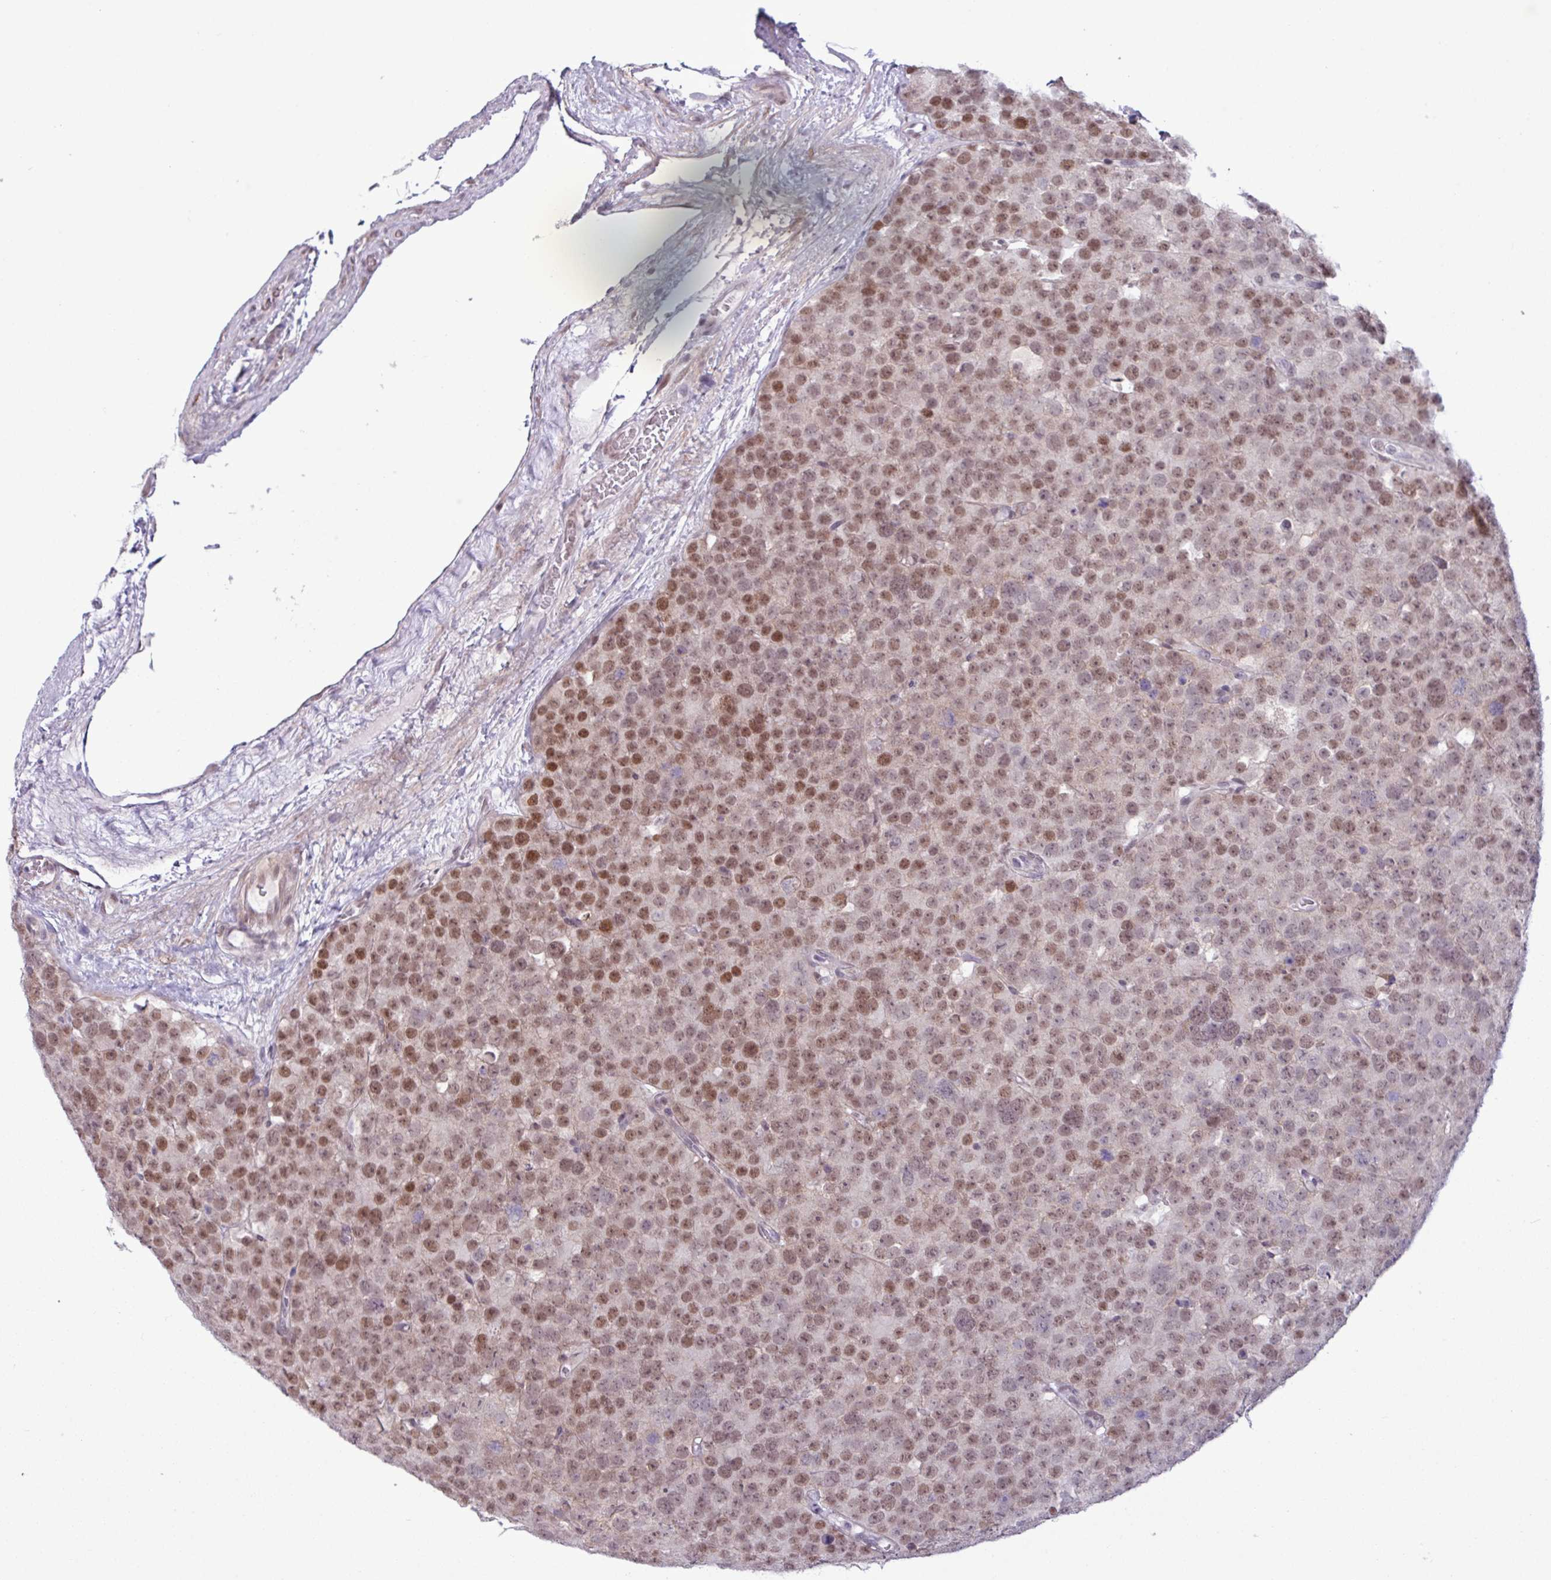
{"staining": {"intensity": "moderate", "quantity": ">75%", "location": "nuclear"}, "tissue": "testis cancer", "cell_type": "Tumor cells", "image_type": "cancer", "snomed": [{"axis": "morphology", "description": "Seminoma, NOS"}, {"axis": "topography", "description": "Testis"}], "caption": "Protein expression by immunohistochemistry displays moderate nuclear expression in approximately >75% of tumor cells in testis seminoma.", "gene": "NOTCH2", "patient": {"sex": "male", "age": 71}}